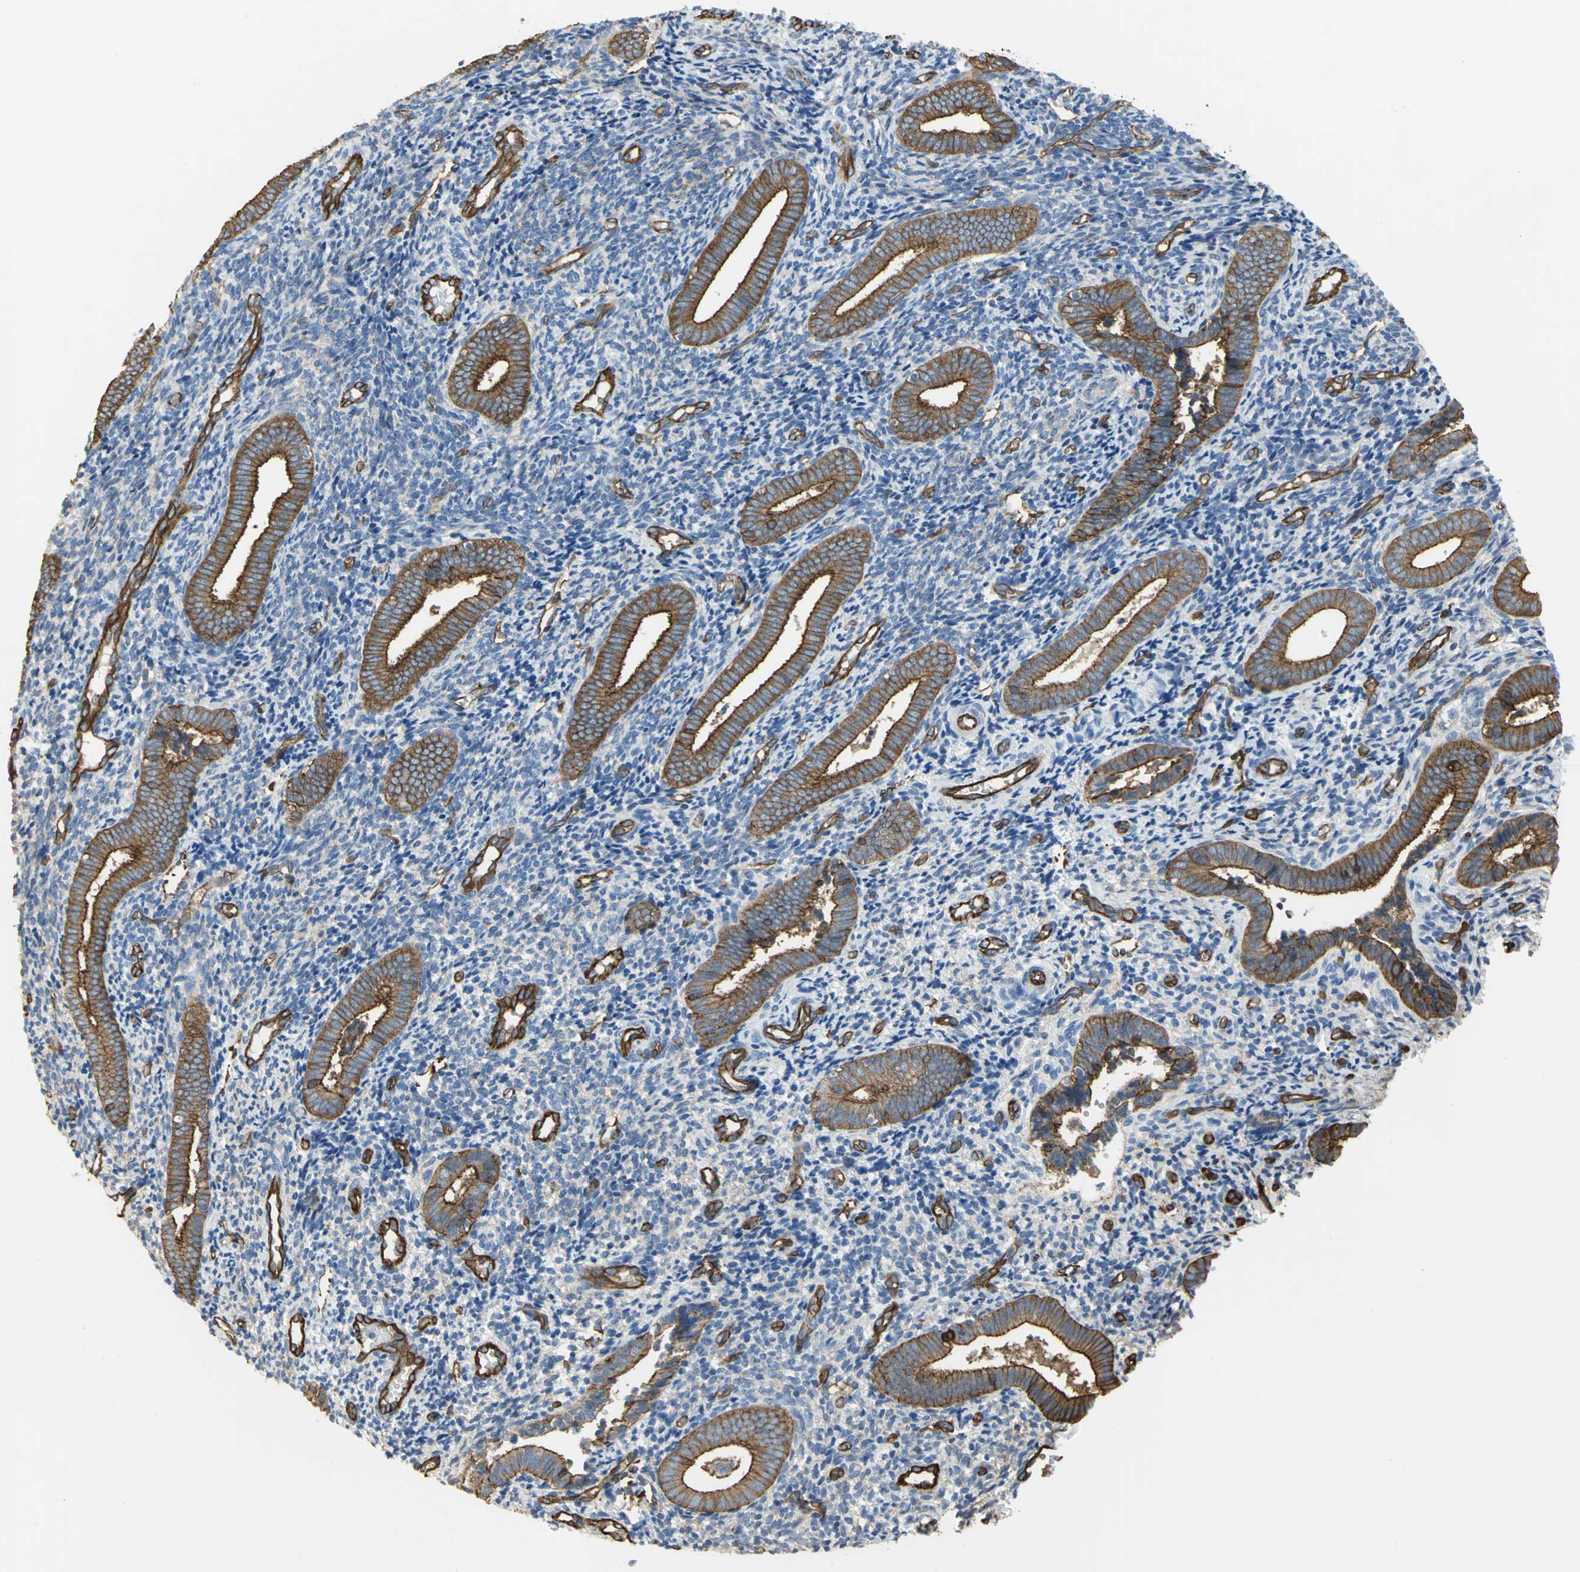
{"staining": {"intensity": "negative", "quantity": "none", "location": "none"}, "tissue": "endometrium", "cell_type": "Cells in endometrial stroma", "image_type": "normal", "snomed": [{"axis": "morphology", "description": "Normal tissue, NOS"}, {"axis": "topography", "description": "Uterus"}, {"axis": "topography", "description": "Endometrium"}], "caption": "Immunohistochemistry (IHC) image of normal endometrium: endometrium stained with DAB demonstrates no significant protein positivity in cells in endometrial stroma. (Brightfield microscopy of DAB immunohistochemistry (IHC) at high magnification).", "gene": "FLNB", "patient": {"sex": "female", "age": 33}}